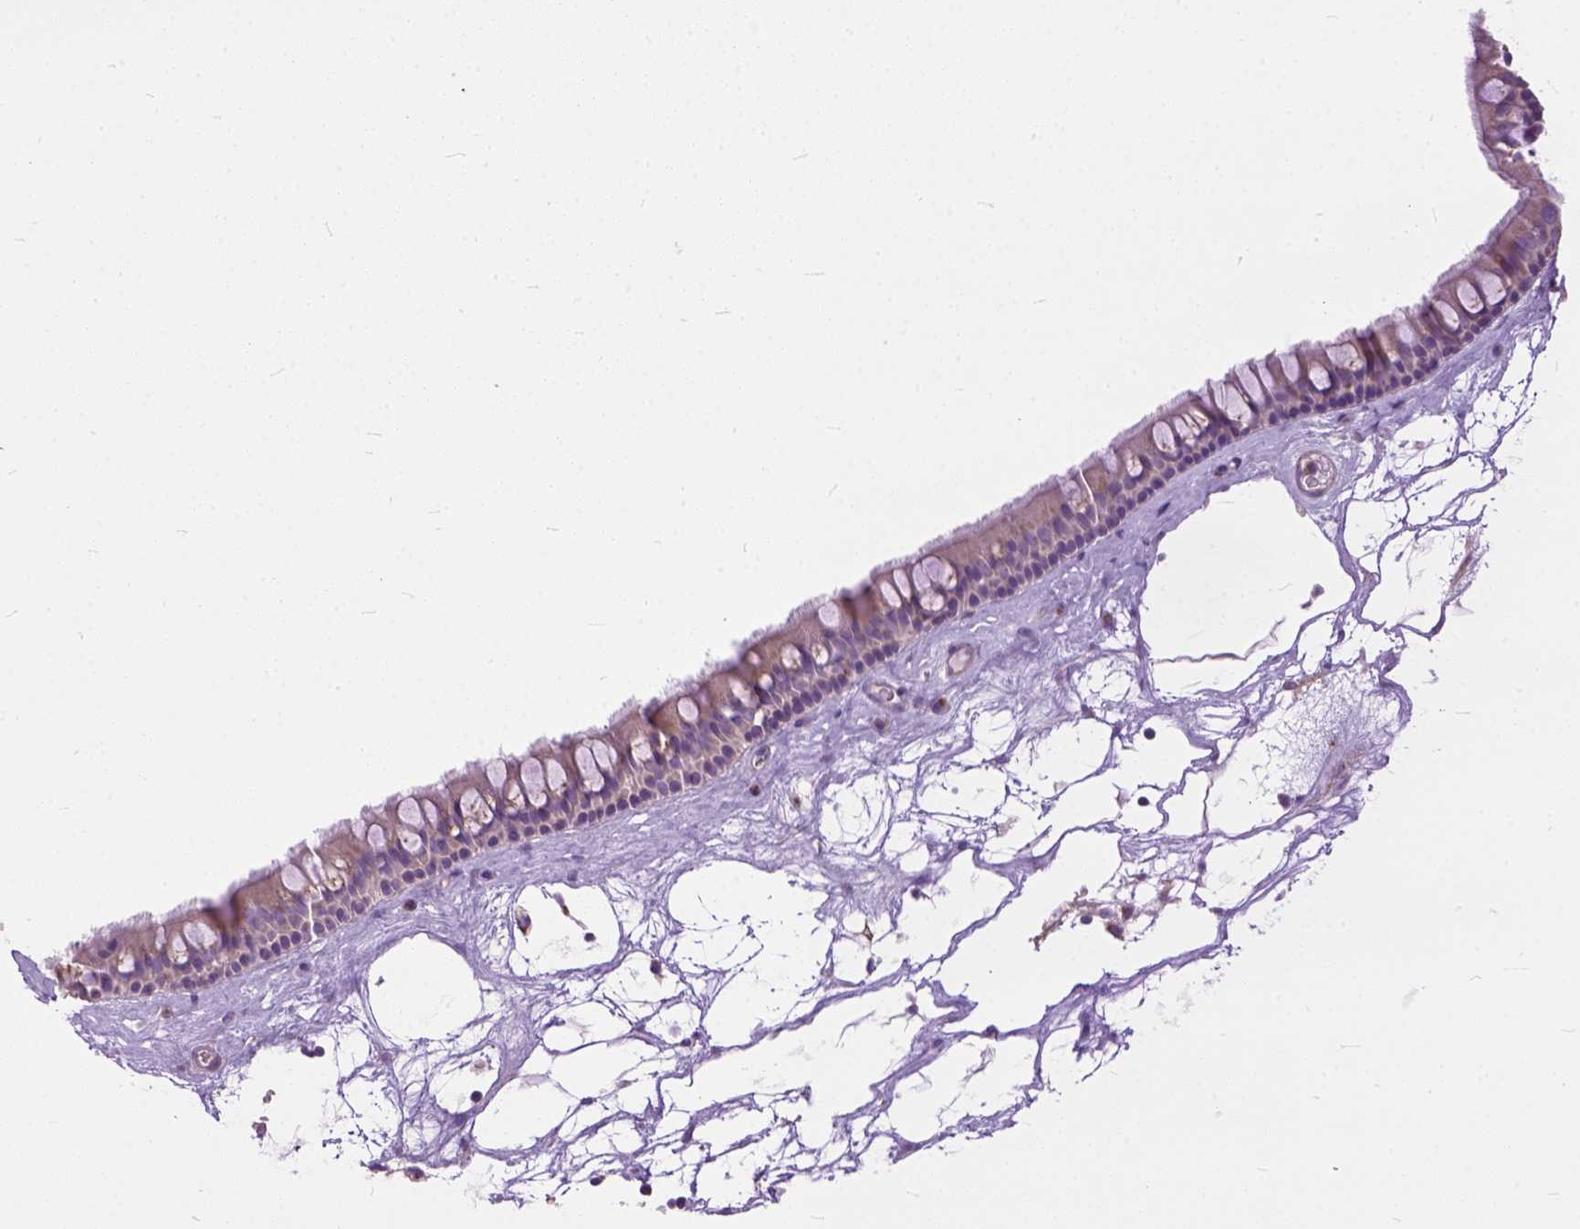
{"staining": {"intensity": "weak", "quantity": ">75%", "location": "cytoplasmic/membranous"}, "tissue": "nasopharynx", "cell_type": "Respiratory epithelial cells", "image_type": "normal", "snomed": [{"axis": "morphology", "description": "Normal tissue, NOS"}, {"axis": "topography", "description": "Nasopharynx"}], "caption": "The immunohistochemical stain shows weak cytoplasmic/membranous positivity in respiratory epithelial cells of unremarkable nasopharynx. The staining was performed using DAB, with brown indicating positive protein expression. Nuclei are stained blue with hematoxylin.", "gene": "BANF2", "patient": {"sex": "male", "age": 68}}